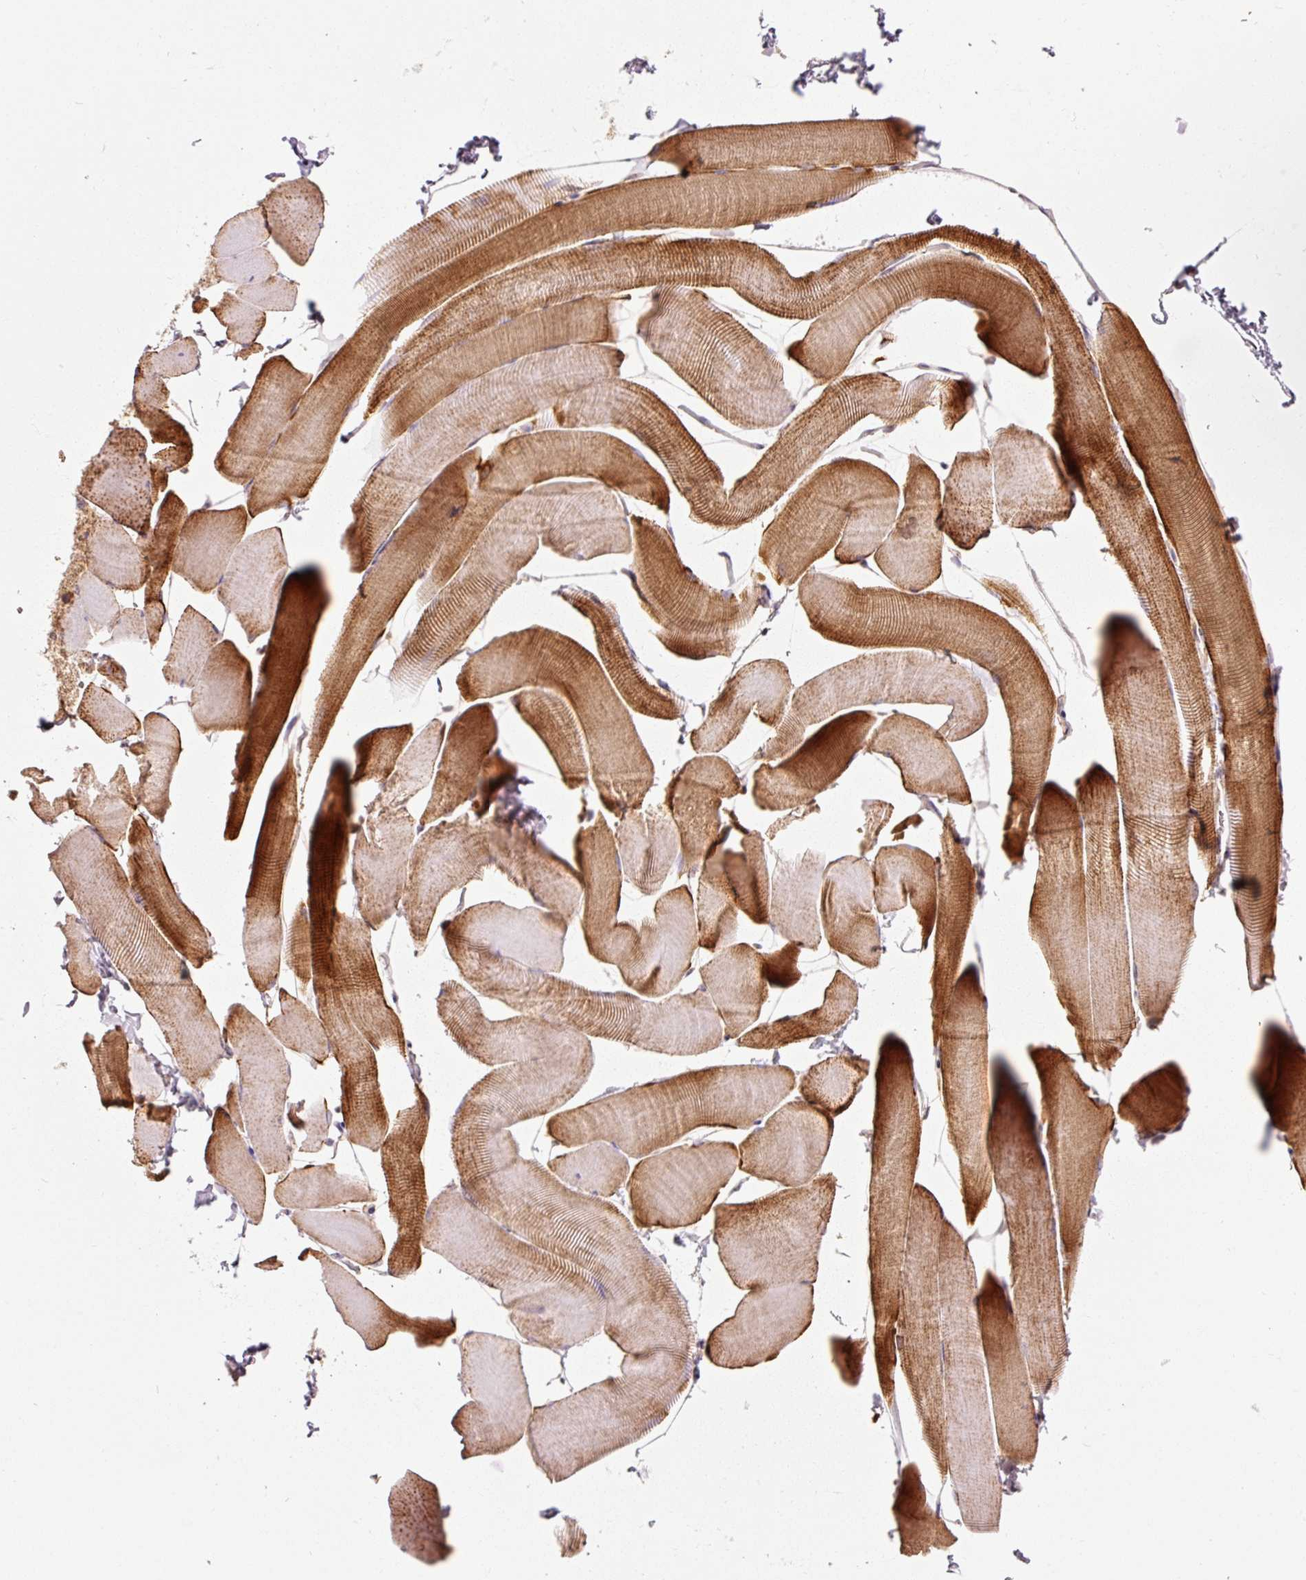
{"staining": {"intensity": "strong", "quantity": "<25%", "location": "cytoplasmic/membranous"}, "tissue": "skeletal muscle", "cell_type": "Myocytes", "image_type": "normal", "snomed": [{"axis": "morphology", "description": "Normal tissue, NOS"}, {"axis": "topography", "description": "Skeletal muscle"}], "caption": "Protein staining reveals strong cytoplasmic/membranous positivity in about <25% of myocytes in normal skeletal muscle.", "gene": "NDUFB4", "patient": {"sex": "male", "age": 25}}